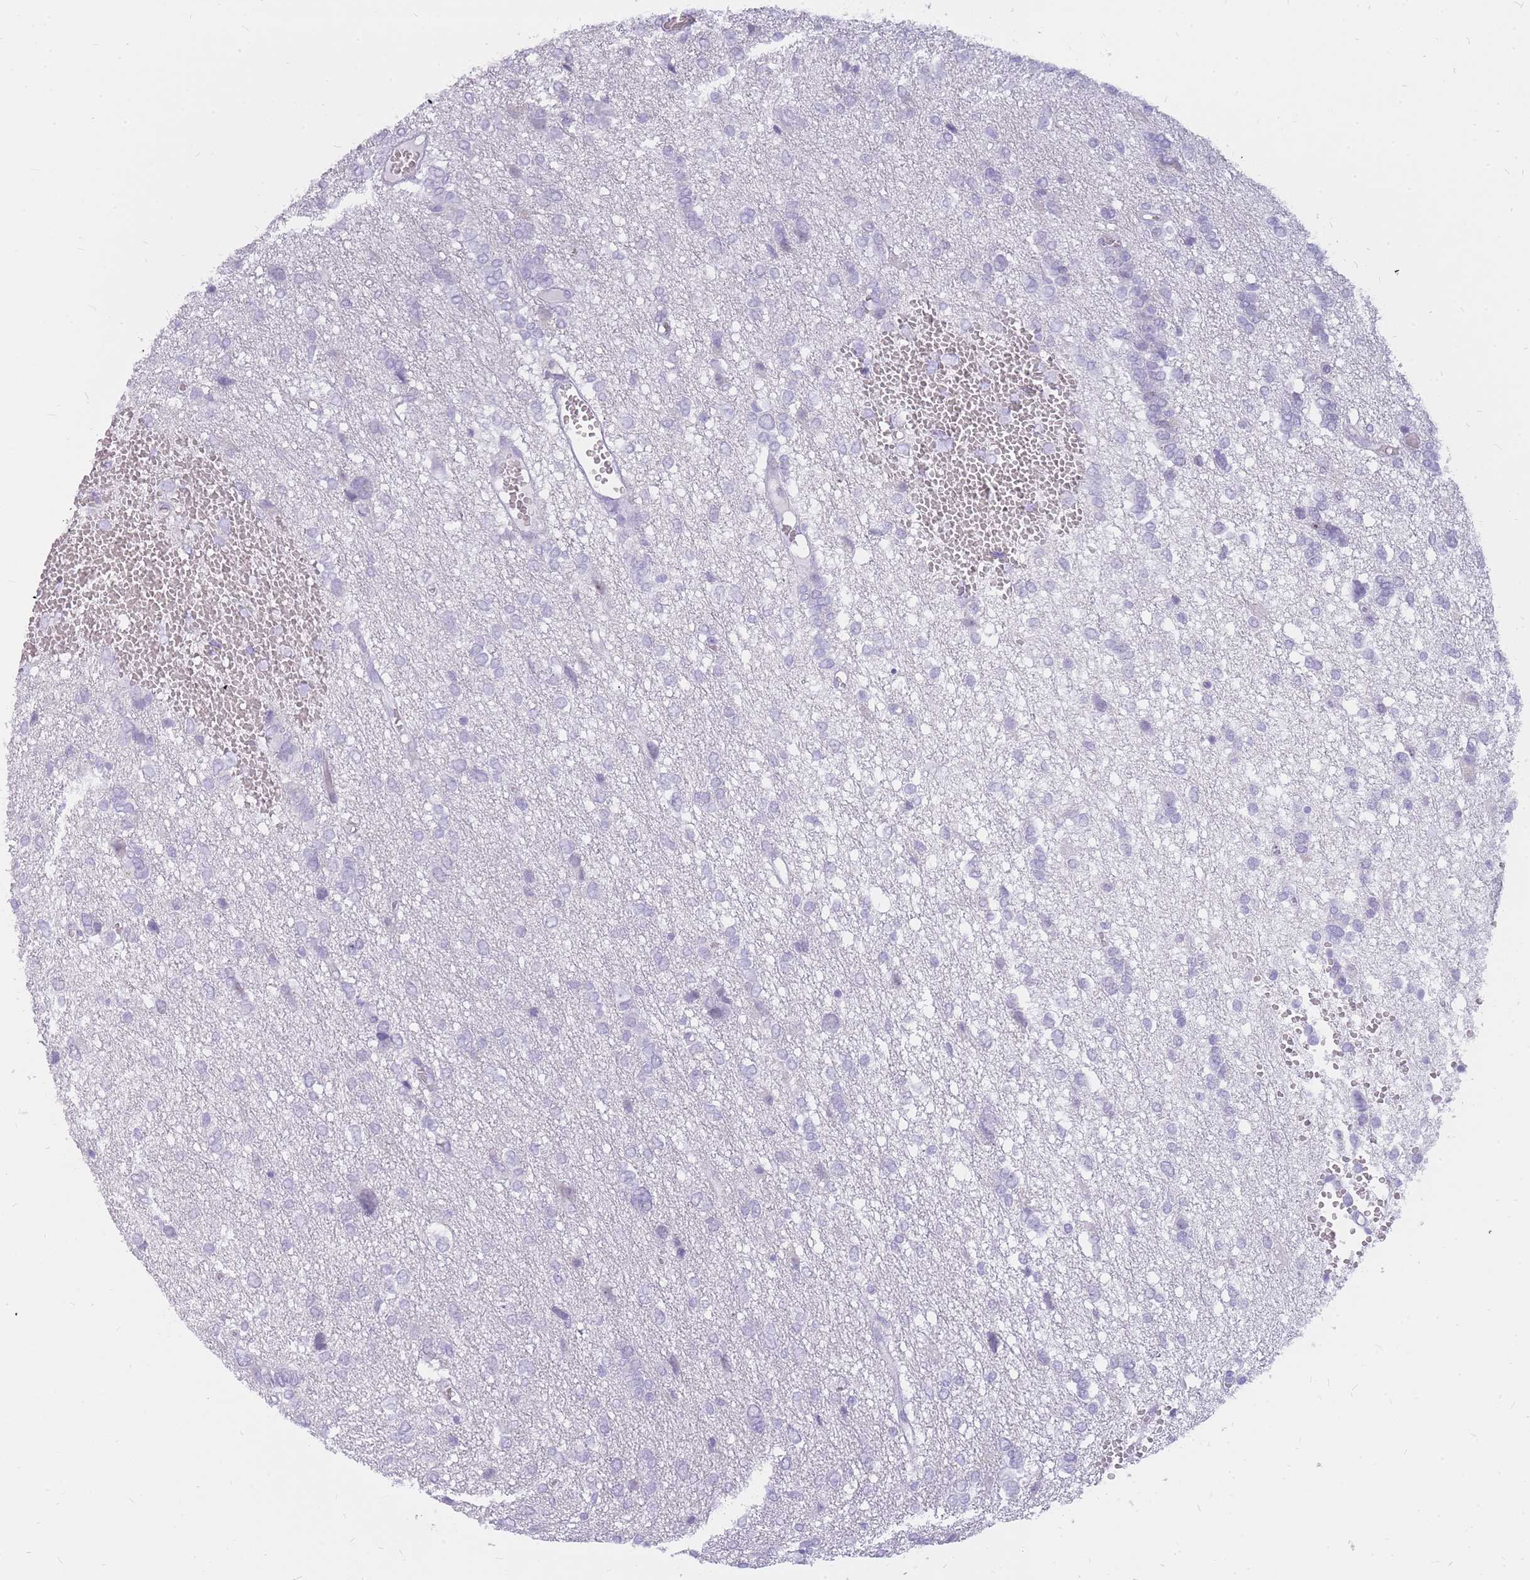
{"staining": {"intensity": "negative", "quantity": "none", "location": "none"}, "tissue": "glioma", "cell_type": "Tumor cells", "image_type": "cancer", "snomed": [{"axis": "morphology", "description": "Glioma, malignant, High grade"}, {"axis": "topography", "description": "Brain"}], "caption": "IHC of glioma exhibits no staining in tumor cells.", "gene": "INS", "patient": {"sex": "female", "age": 59}}